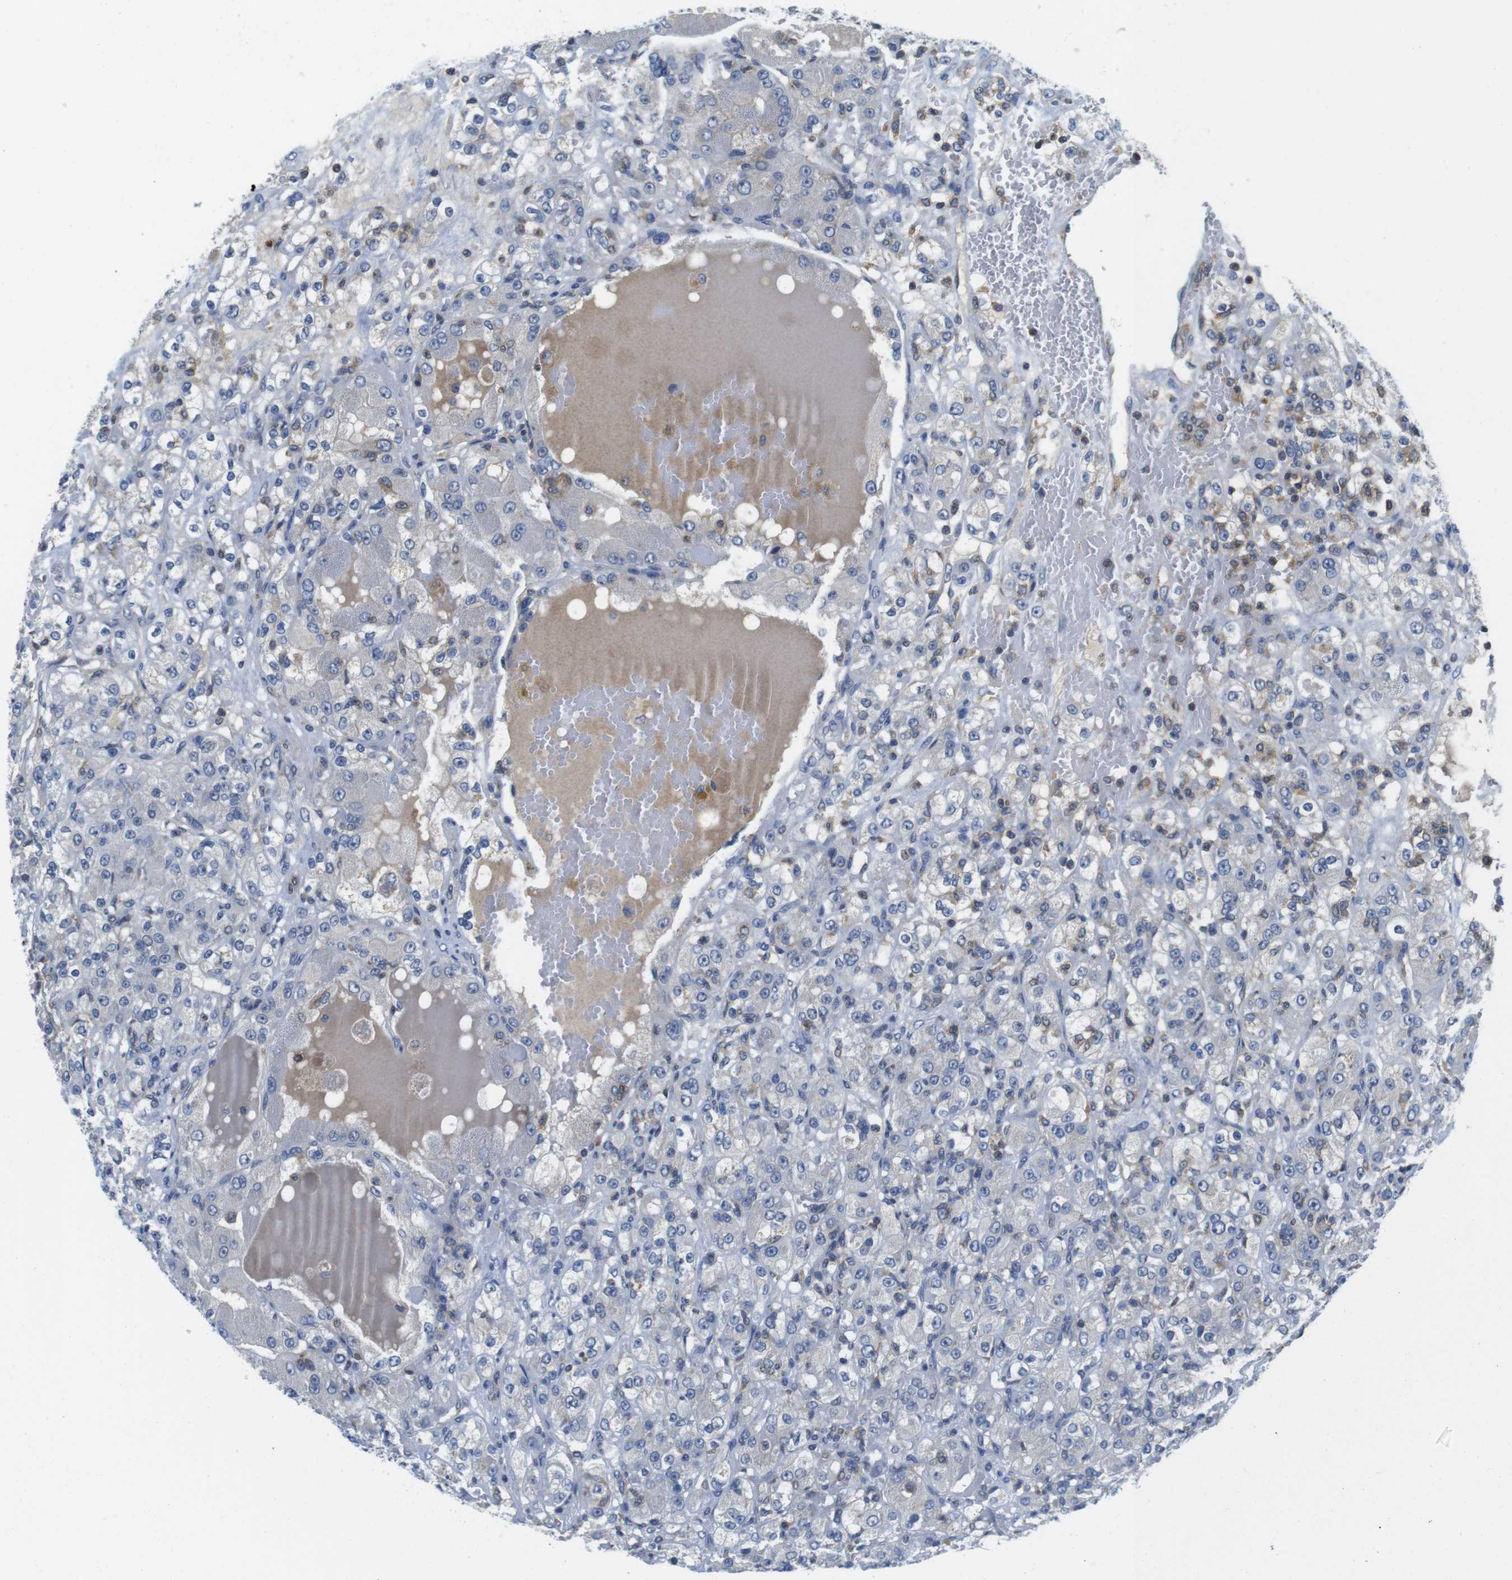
{"staining": {"intensity": "negative", "quantity": "none", "location": "none"}, "tissue": "renal cancer", "cell_type": "Tumor cells", "image_type": "cancer", "snomed": [{"axis": "morphology", "description": "Normal tissue, NOS"}, {"axis": "morphology", "description": "Adenocarcinoma, NOS"}, {"axis": "topography", "description": "Kidney"}], "caption": "Tumor cells show no significant protein expression in renal cancer.", "gene": "PIK3CD", "patient": {"sex": "male", "age": 61}}